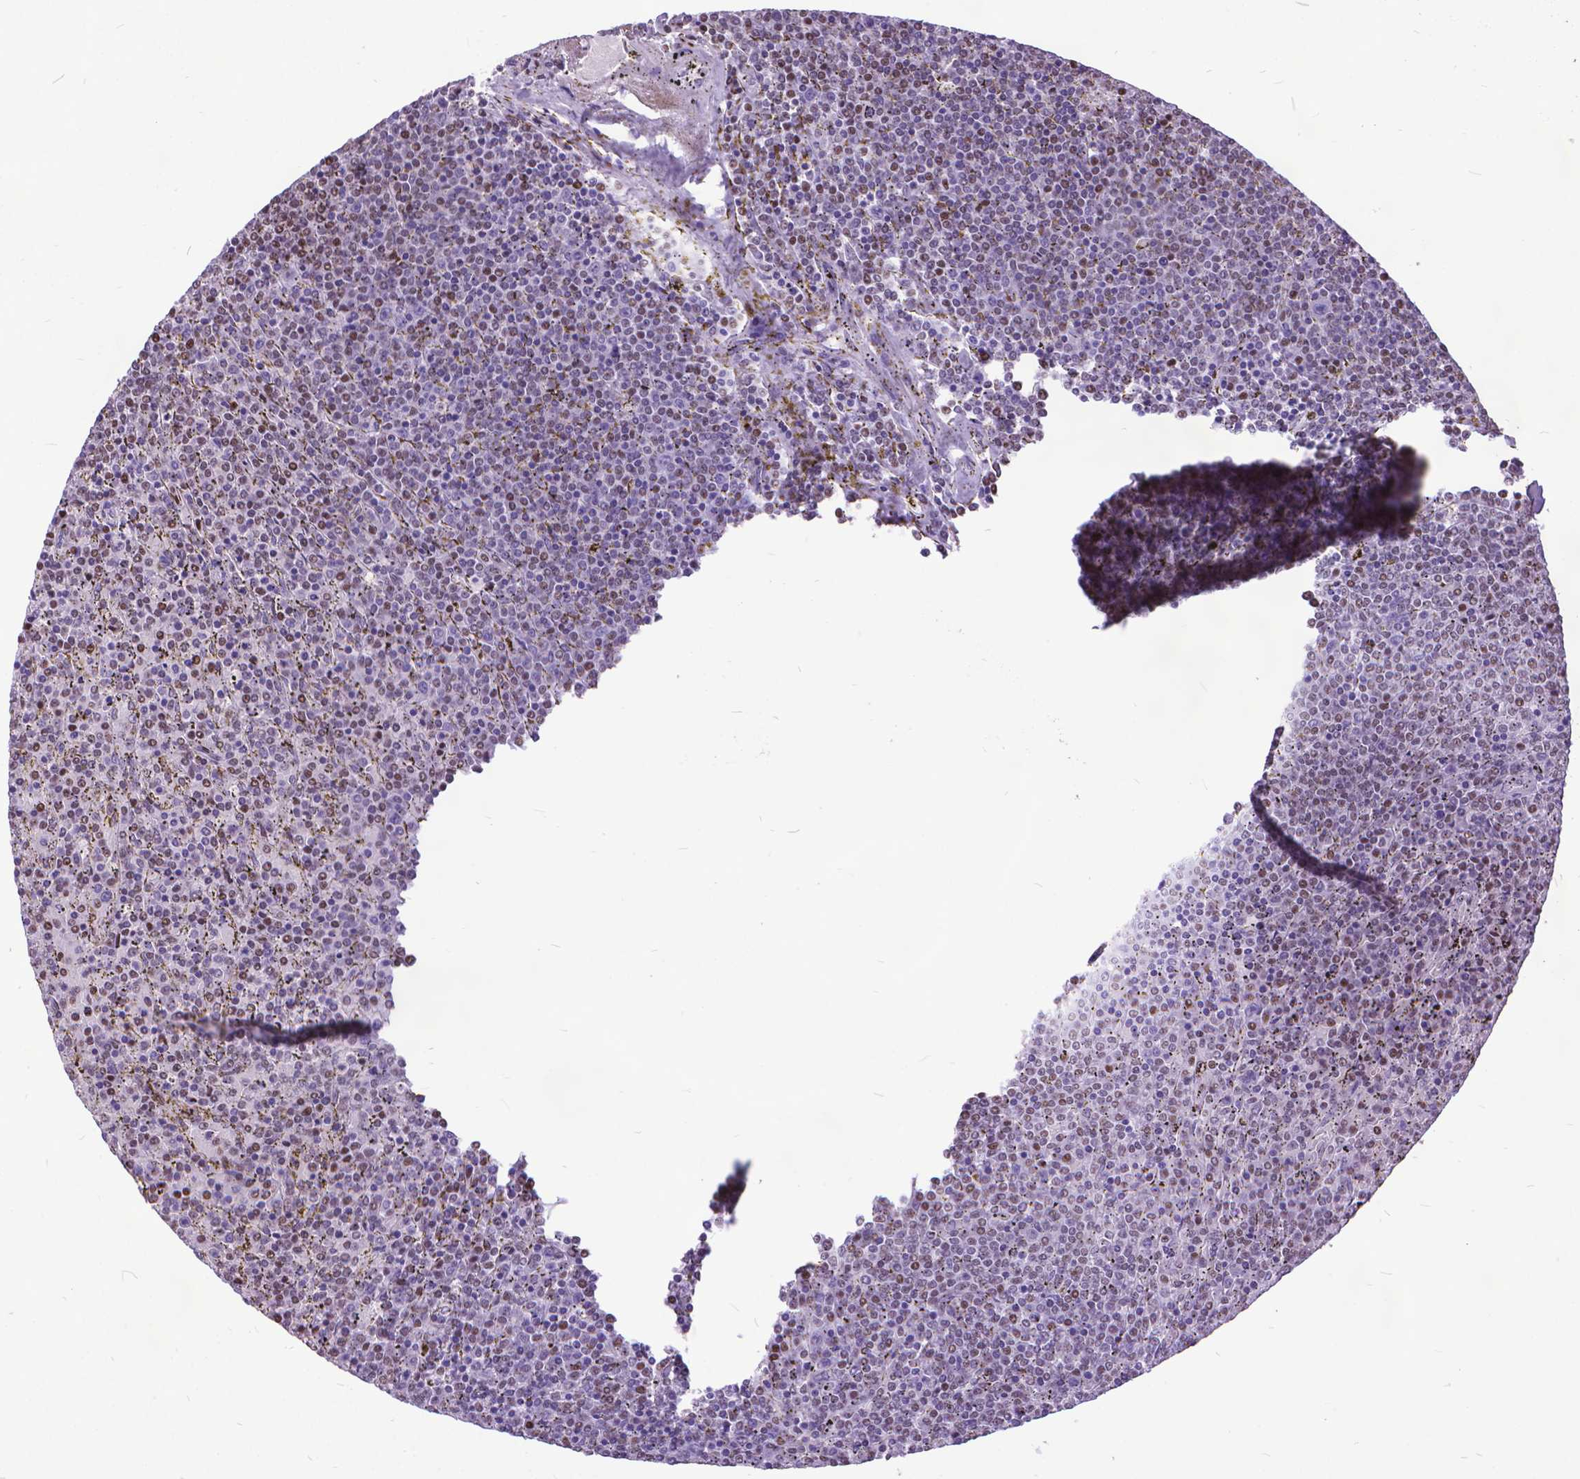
{"staining": {"intensity": "negative", "quantity": "none", "location": "none"}, "tissue": "lymphoma", "cell_type": "Tumor cells", "image_type": "cancer", "snomed": [{"axis": "morphology", "description": "Malignant lymphoma, non-Hodgkin's type, Low grade"}, {"axis": "topography", "description": "Spleen"}], "caption": "This is an immunohistochemistry image of lymphoma. There is no expression in tumor cells.", "gene": "POLE4", "patient": {"sex": "female", "age": 77}}